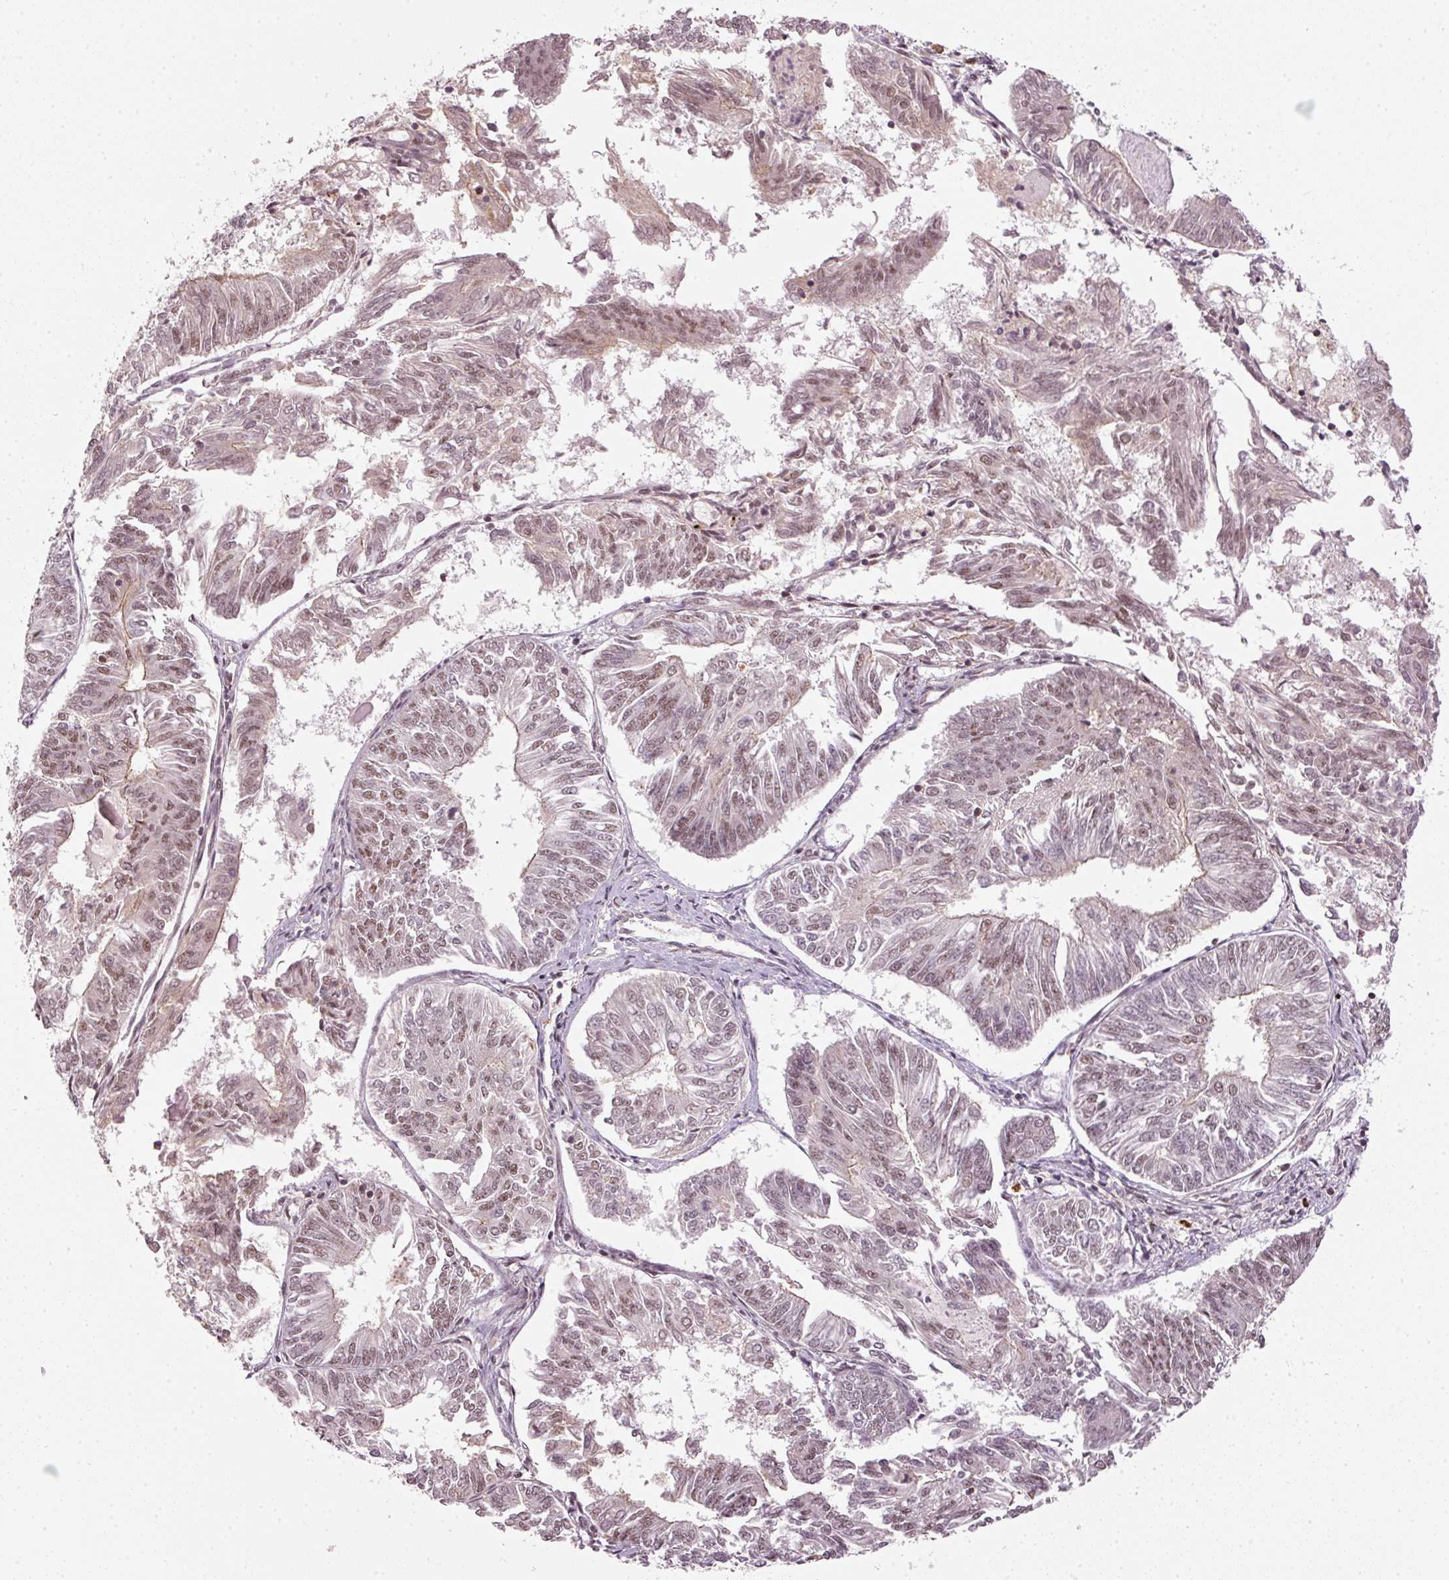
{"staining": {"intensity": "moderate", "quantity": "25%-75%", "location": "nuclear"}, "tissue": "endometrial cancer", "cell_type": "Tumor cells", "image_type": "cancer", "snomed": [{"axis": "morphology", "description": "Adenocarcinoma, NOS"}, {"axis": "topography", "description": "Endometrium"}], "caption": "IHC of endometrial adenocarcinoma shows medium levels of moderate nuclear staining in about 25%-75% of tumor cells.", "gene": "THOC6", "patient": {"sex": "female", "age": 58}}